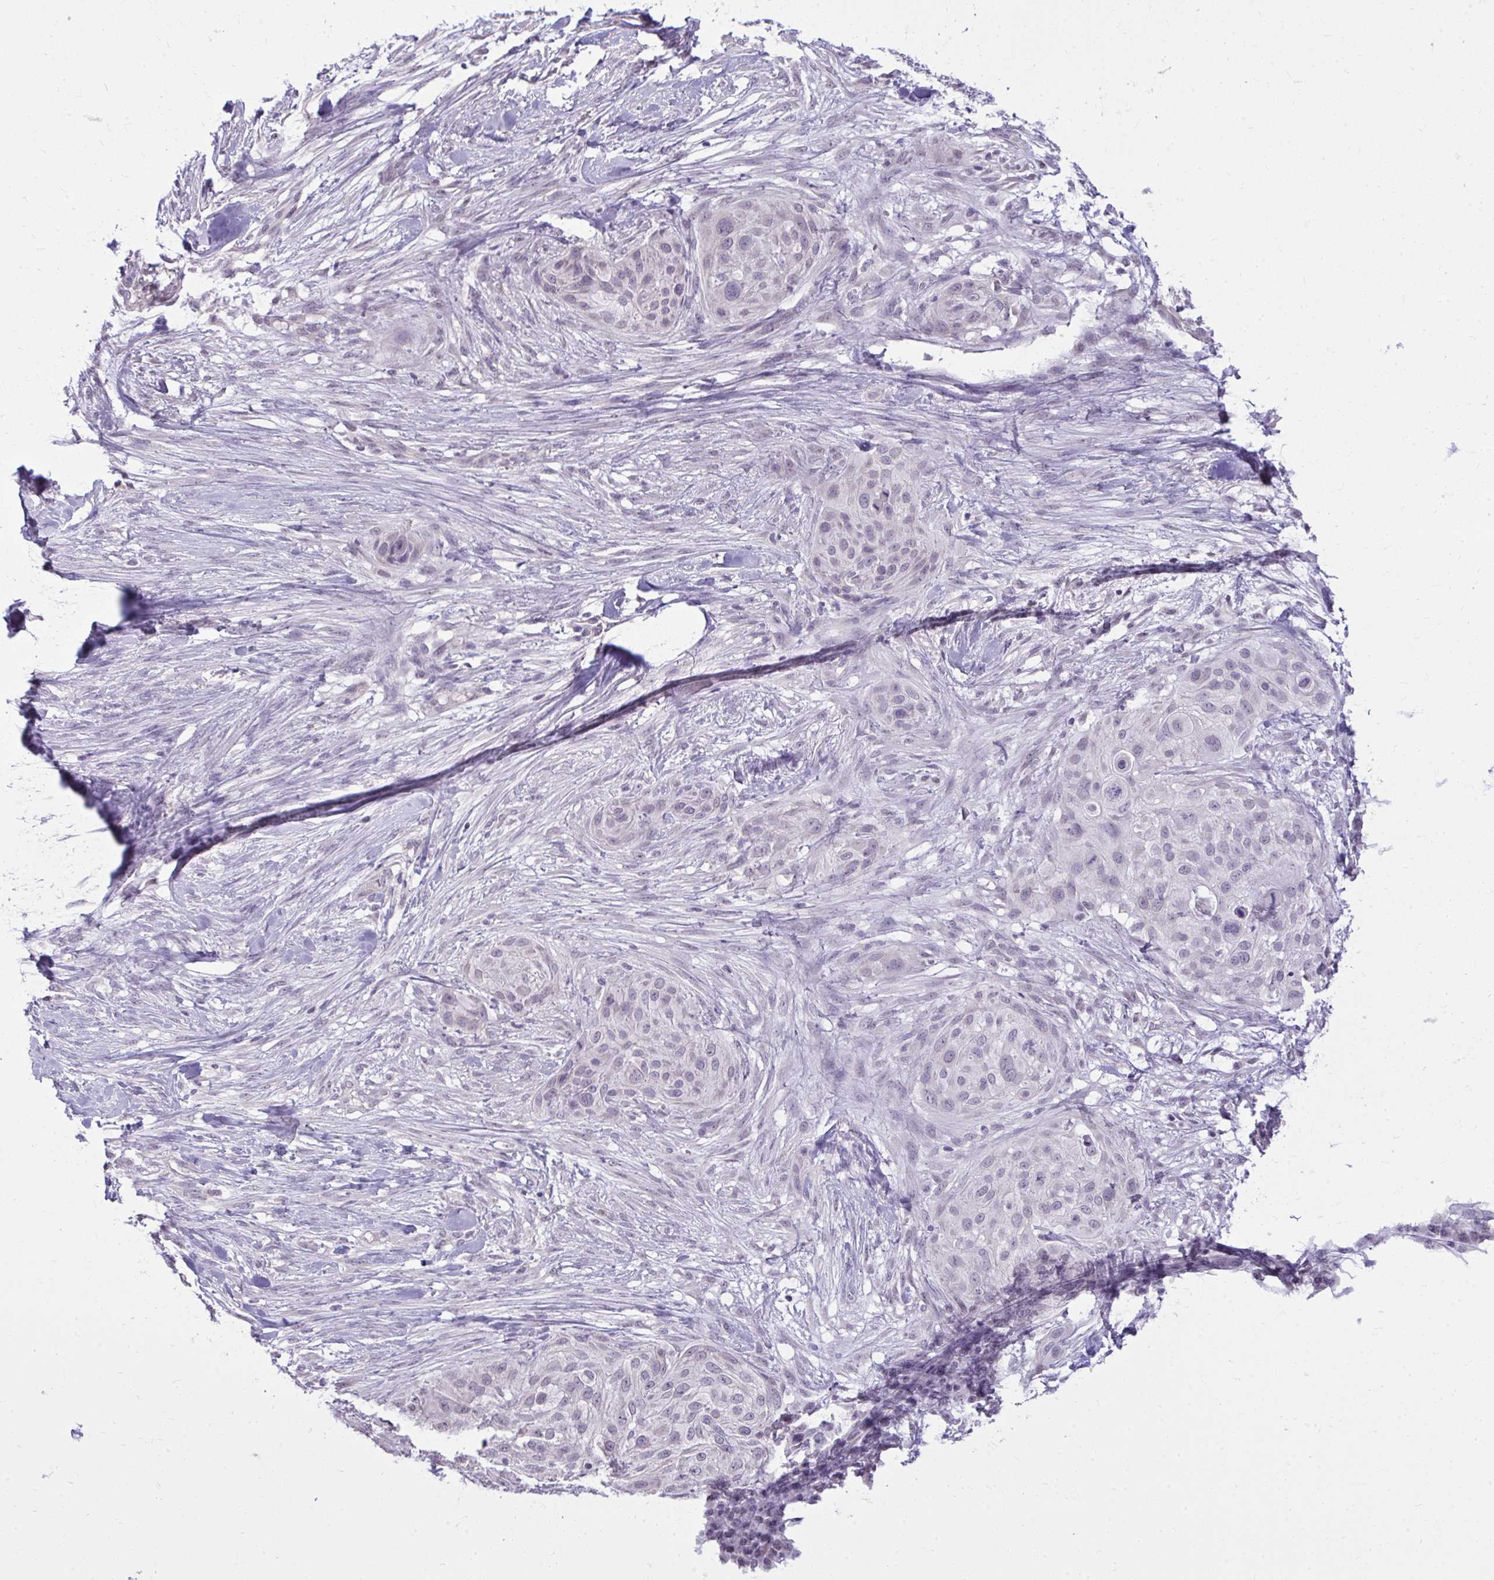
{"staining": {"intensity": "negative", "quantity": "none", "location": "none"}, "tissue": "skin cancer", "cell_type": "Tumor cells", "image_type": "cancer", "snomed": [{"axis": "morphology", "description": "Squamous cell carcinoma, NOS"}, {"axis": "topography", "description": "Skin"}], "caption": "Tumor cells show no significant protein positivity in skin cancer.", "gene": "NPPA", "patient": {"sex": "female", "age": 87}}